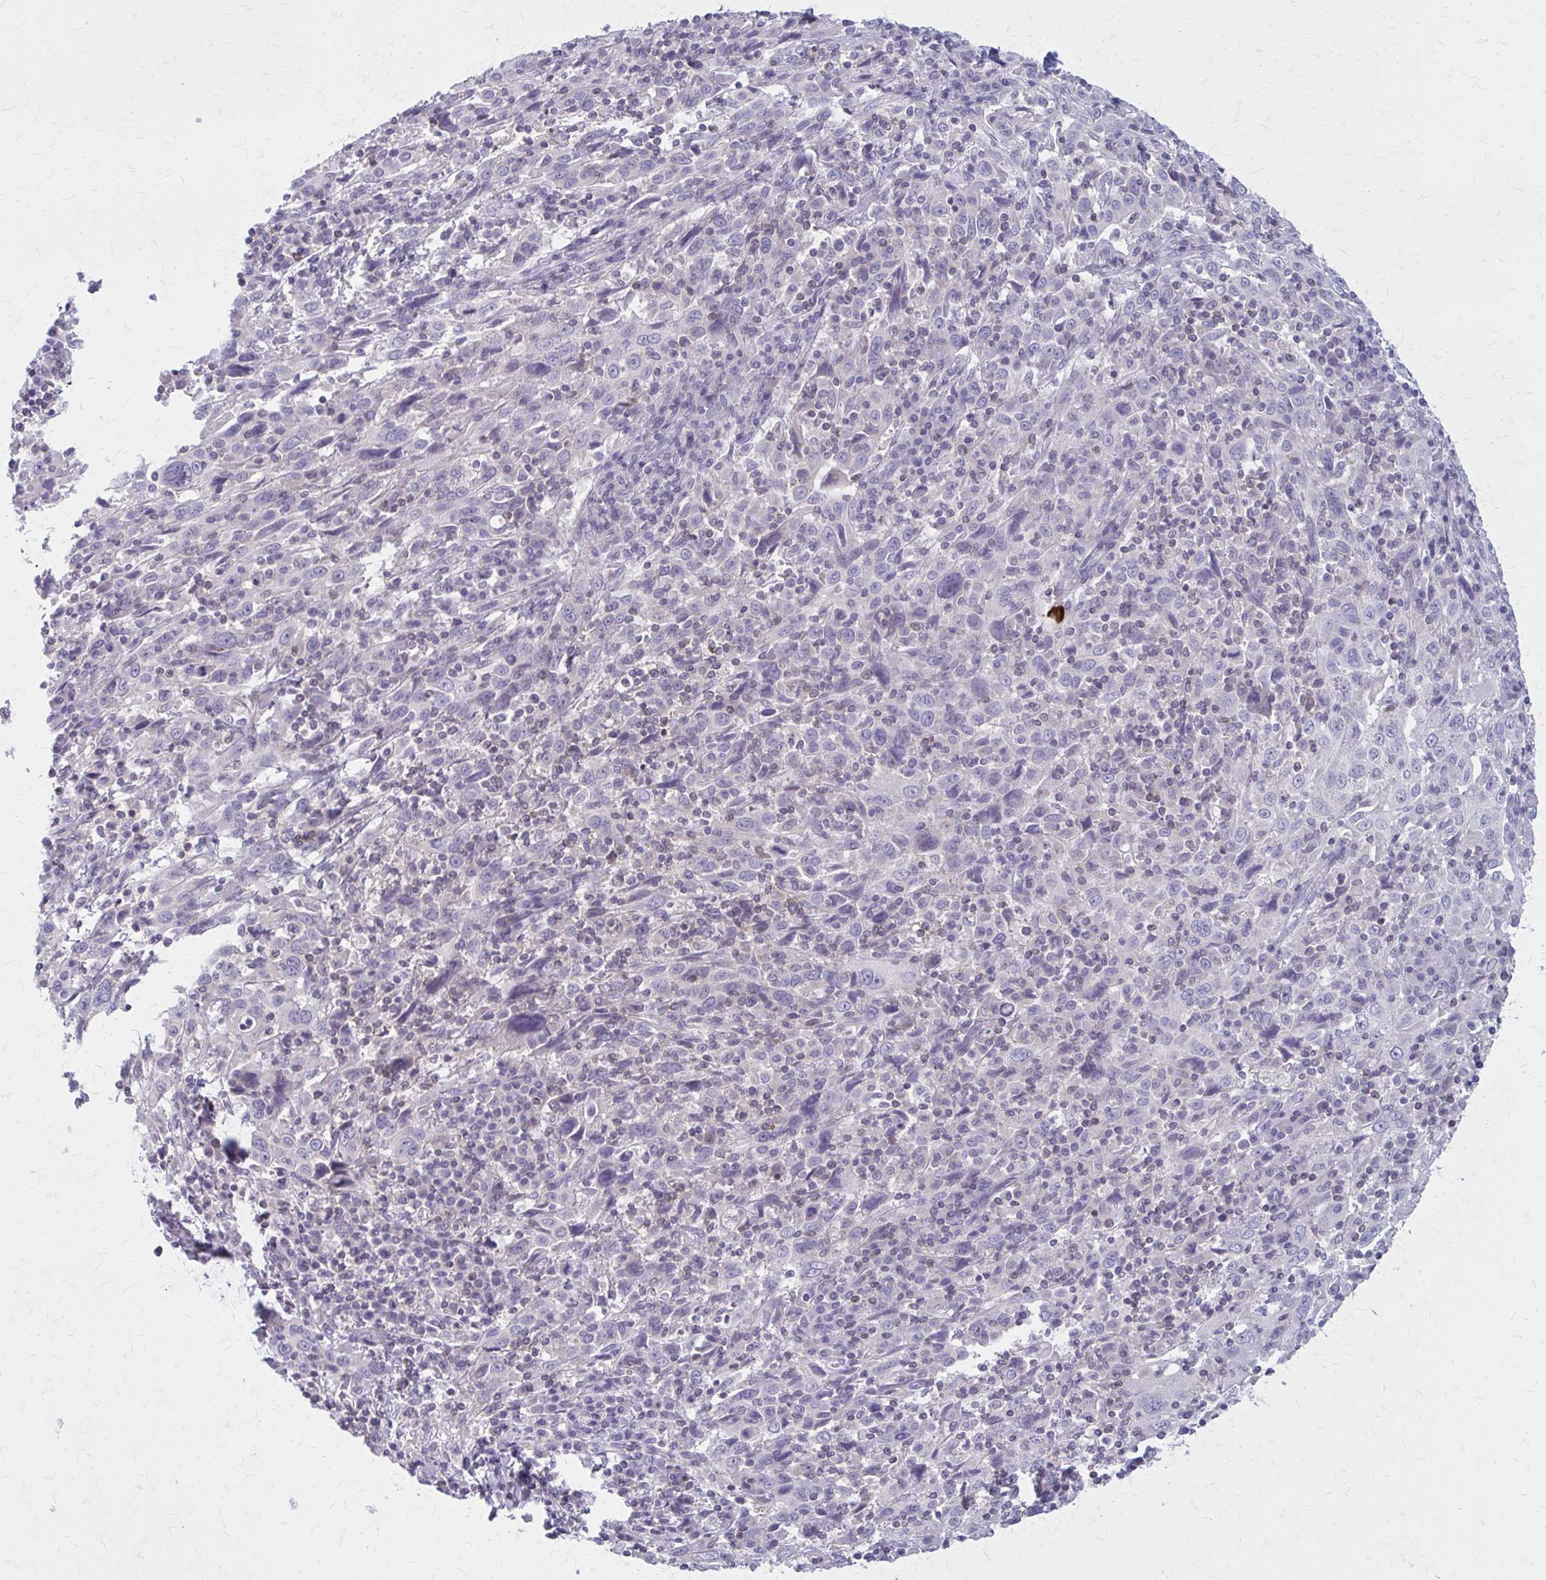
{"staining": {"intensity": "negative", "quantity": "none", "location": "none"}, "tissue": "cervical cancer", "cell_type": "Tumor cells", "image_type": "cancer", "snomed": [{"axis": "morphology", "description": "Squamous cell carcinoma, NOS"}, {"axis": "topography", "description": "Cervix"}], "caption": "The image shows no staining of tumor cells in cervical squamous cell carcinoma. Brightfield microscopy of immunohistochemistry (IHC) stained with DAB (brown) and hematoxylin (blue), captured at high magnification.", "gene": "PITPNM1", "patient": {"sex": "female", "age": 46}}